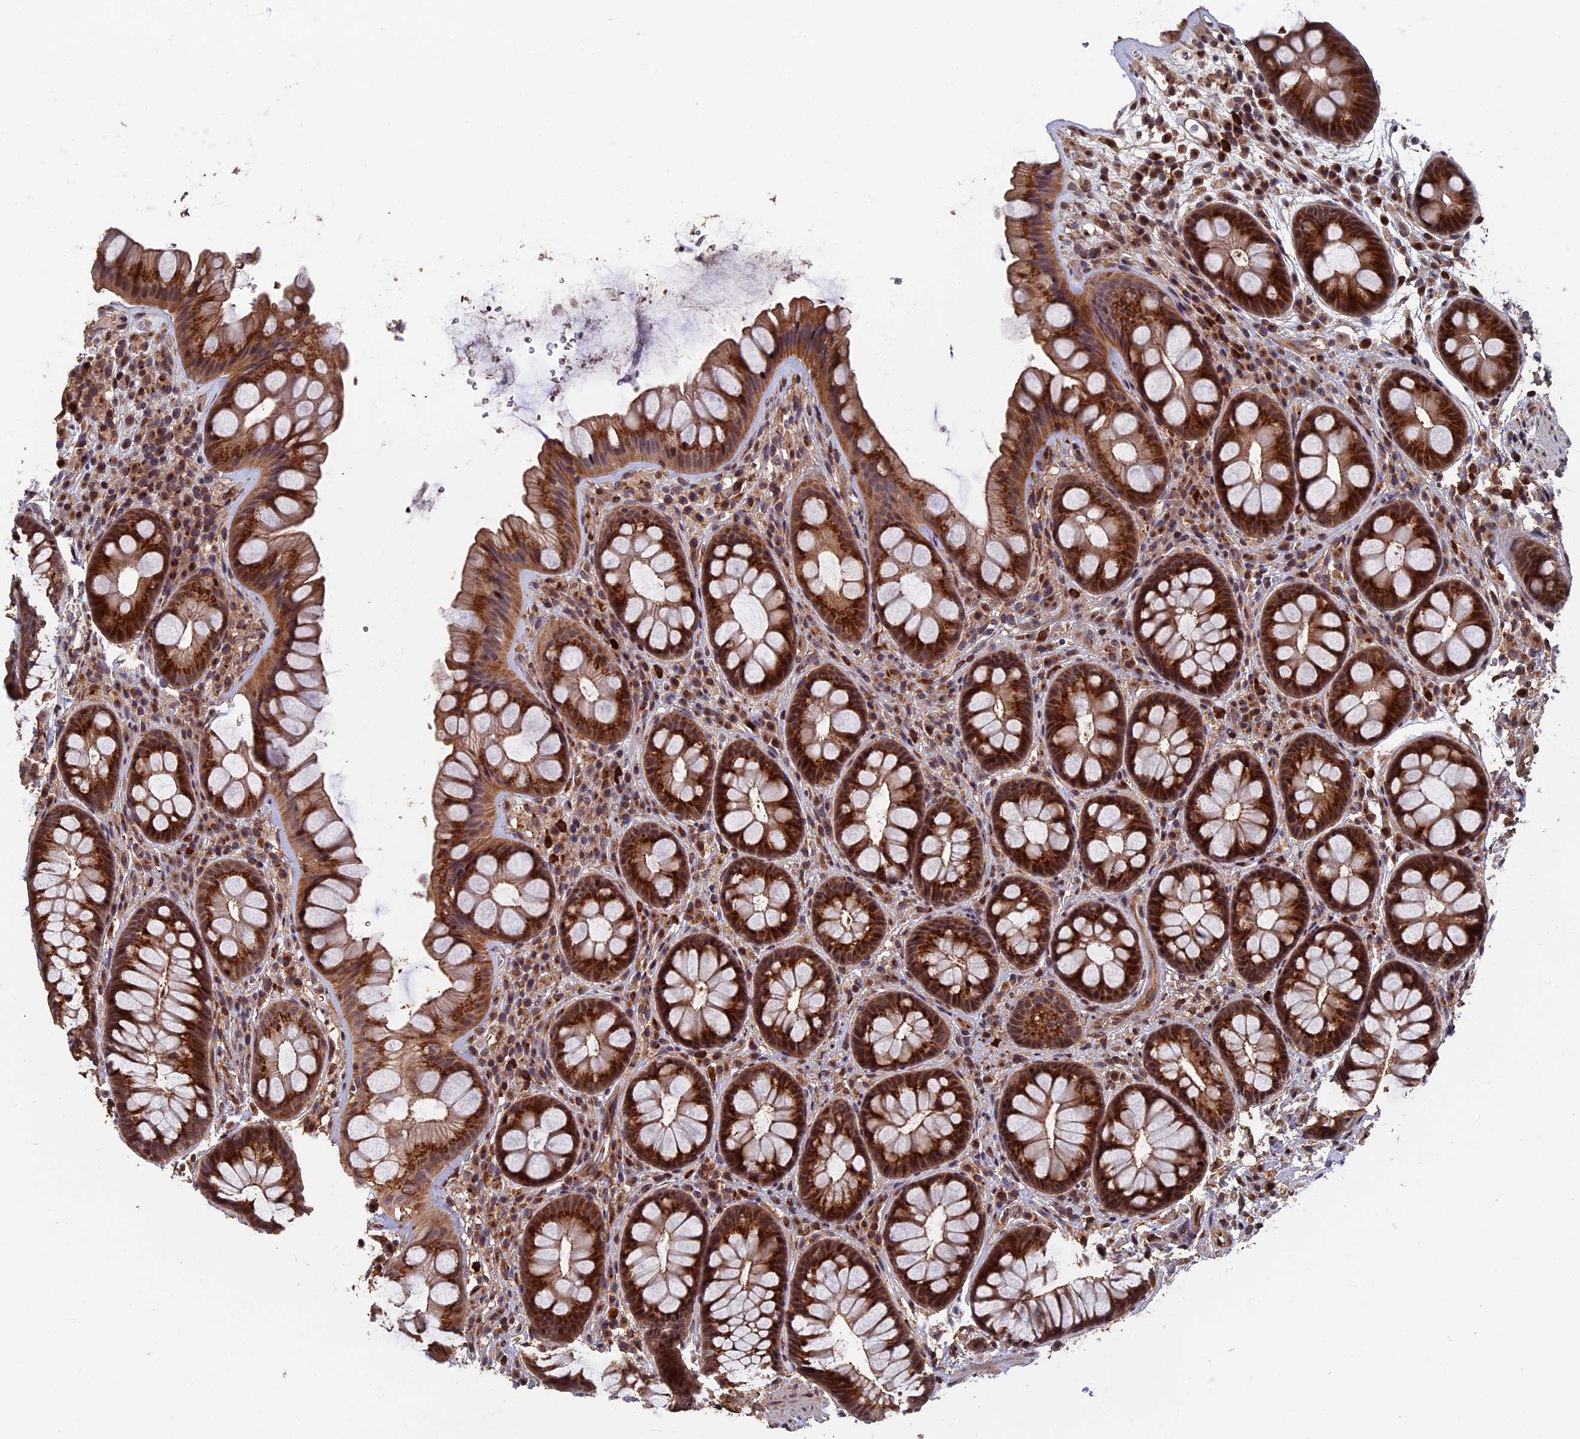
{"staining": {"intensity": "moderate", "quantity": ">75%", "location": "cytoplasmic/membranous"}, "tissue": "rectum", "cell_type": "Glandular cells", "image_type": "normal", "snomed": [{"axis": "morphology", "description": "Normal tissue, NOS"}, {"axis": "topography", "description": "Rectum"}], "caption": "The image displays staining of benign rectum, revealing moderate cytoplasmic/membranous protein expression (brown color) within glandular cells.", "gene": "RASGRF1", "patient": {"sex": "male", "age": 74}}